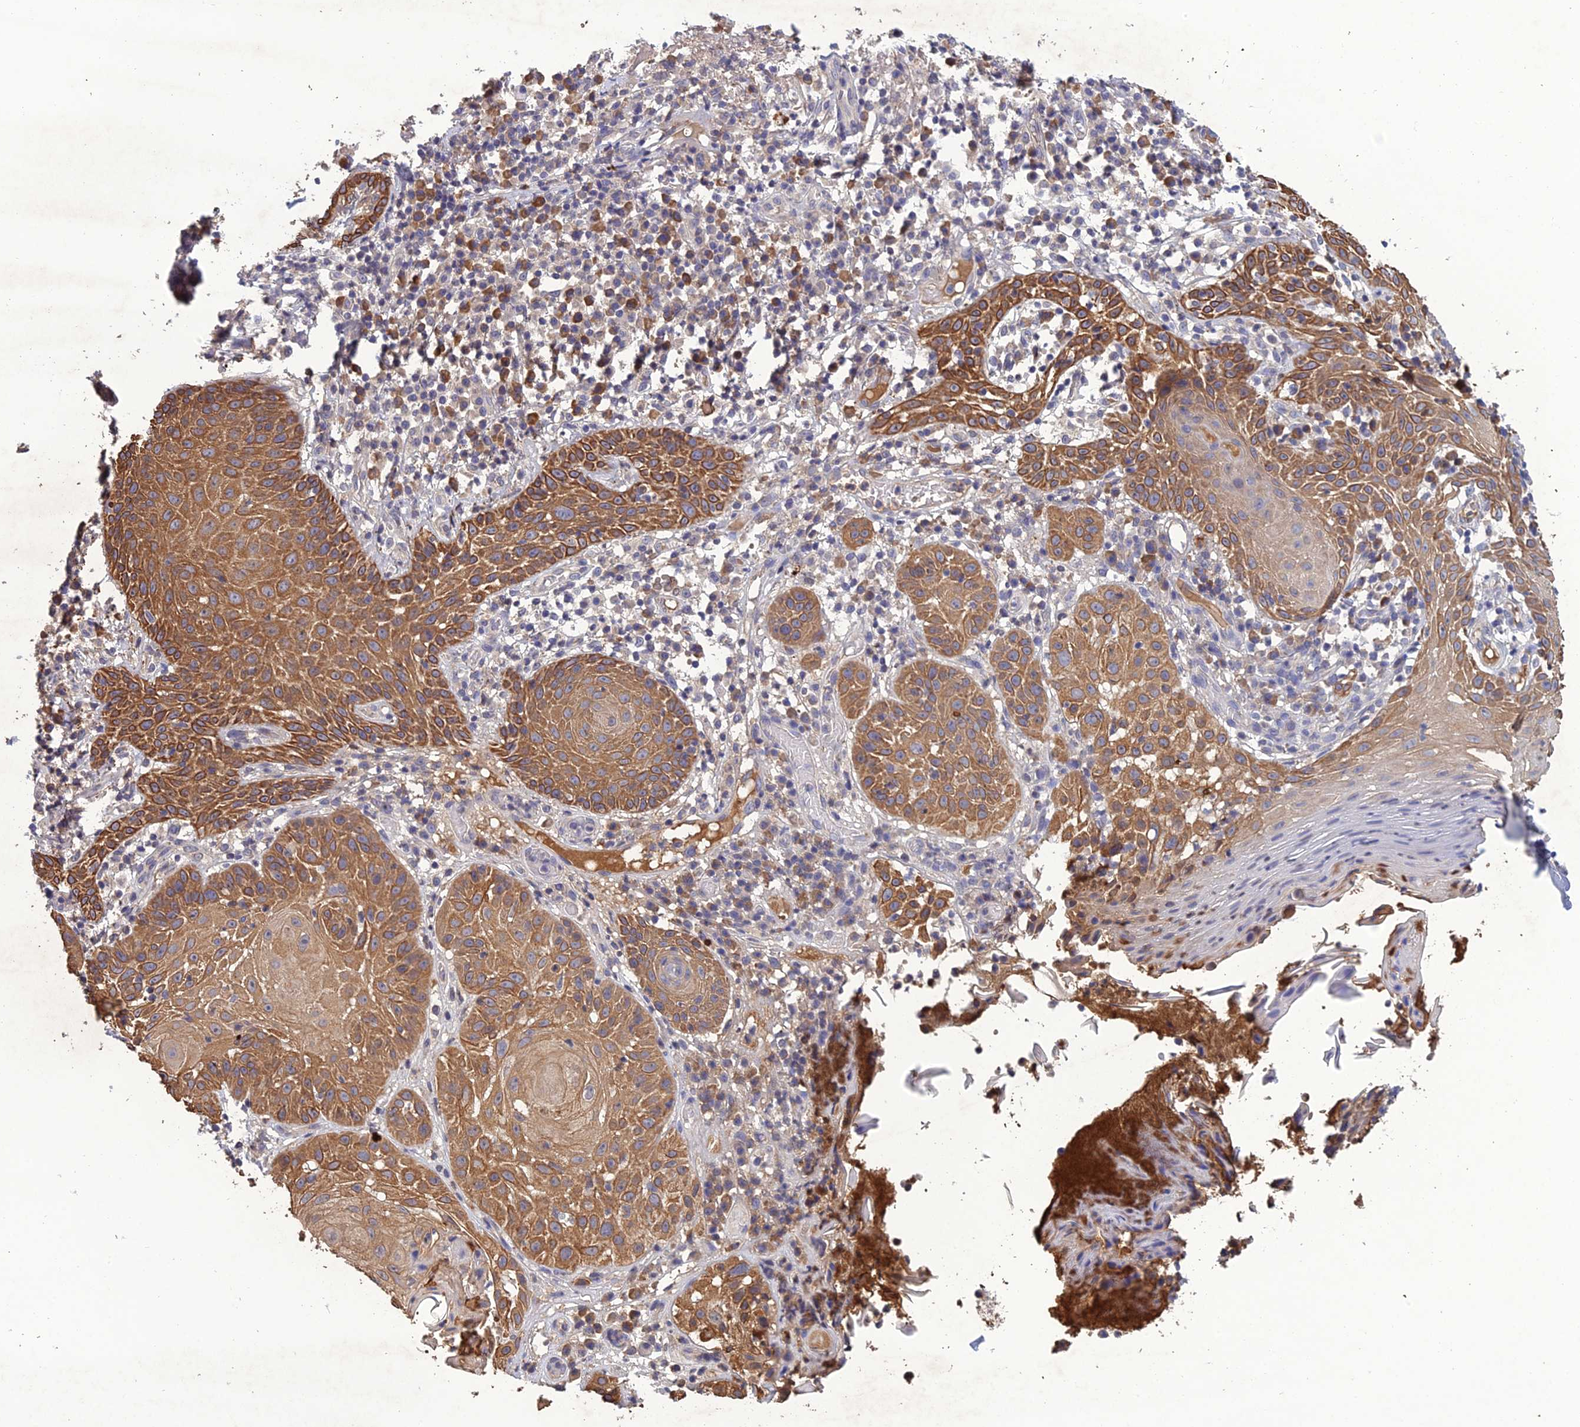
{"staining": {"intensity": "moderate", "quantity": ">75%", "location": "cytoplasmic/membranous"}, "tissue": "skin cancer", "cell_type": "Tumor cells", "image_type": "cancer", "snomed": [{"axis": "morphology", "description": "Normal tissue, NOS"}, {"axis": "morphology", "description": "Basal cell carcinoma"}, {"axis": "topography", "description": "Skin"}], "caption": "Tumor cells display moderate cytoplasmic/membranous positivity in about >75% of cells in skin basal cell carcinoma. (Brightfield microscopy of DAB IHC at high magnification).", "gene": "SLC39A13", "patient": {"sex": "male", "age": 93}}